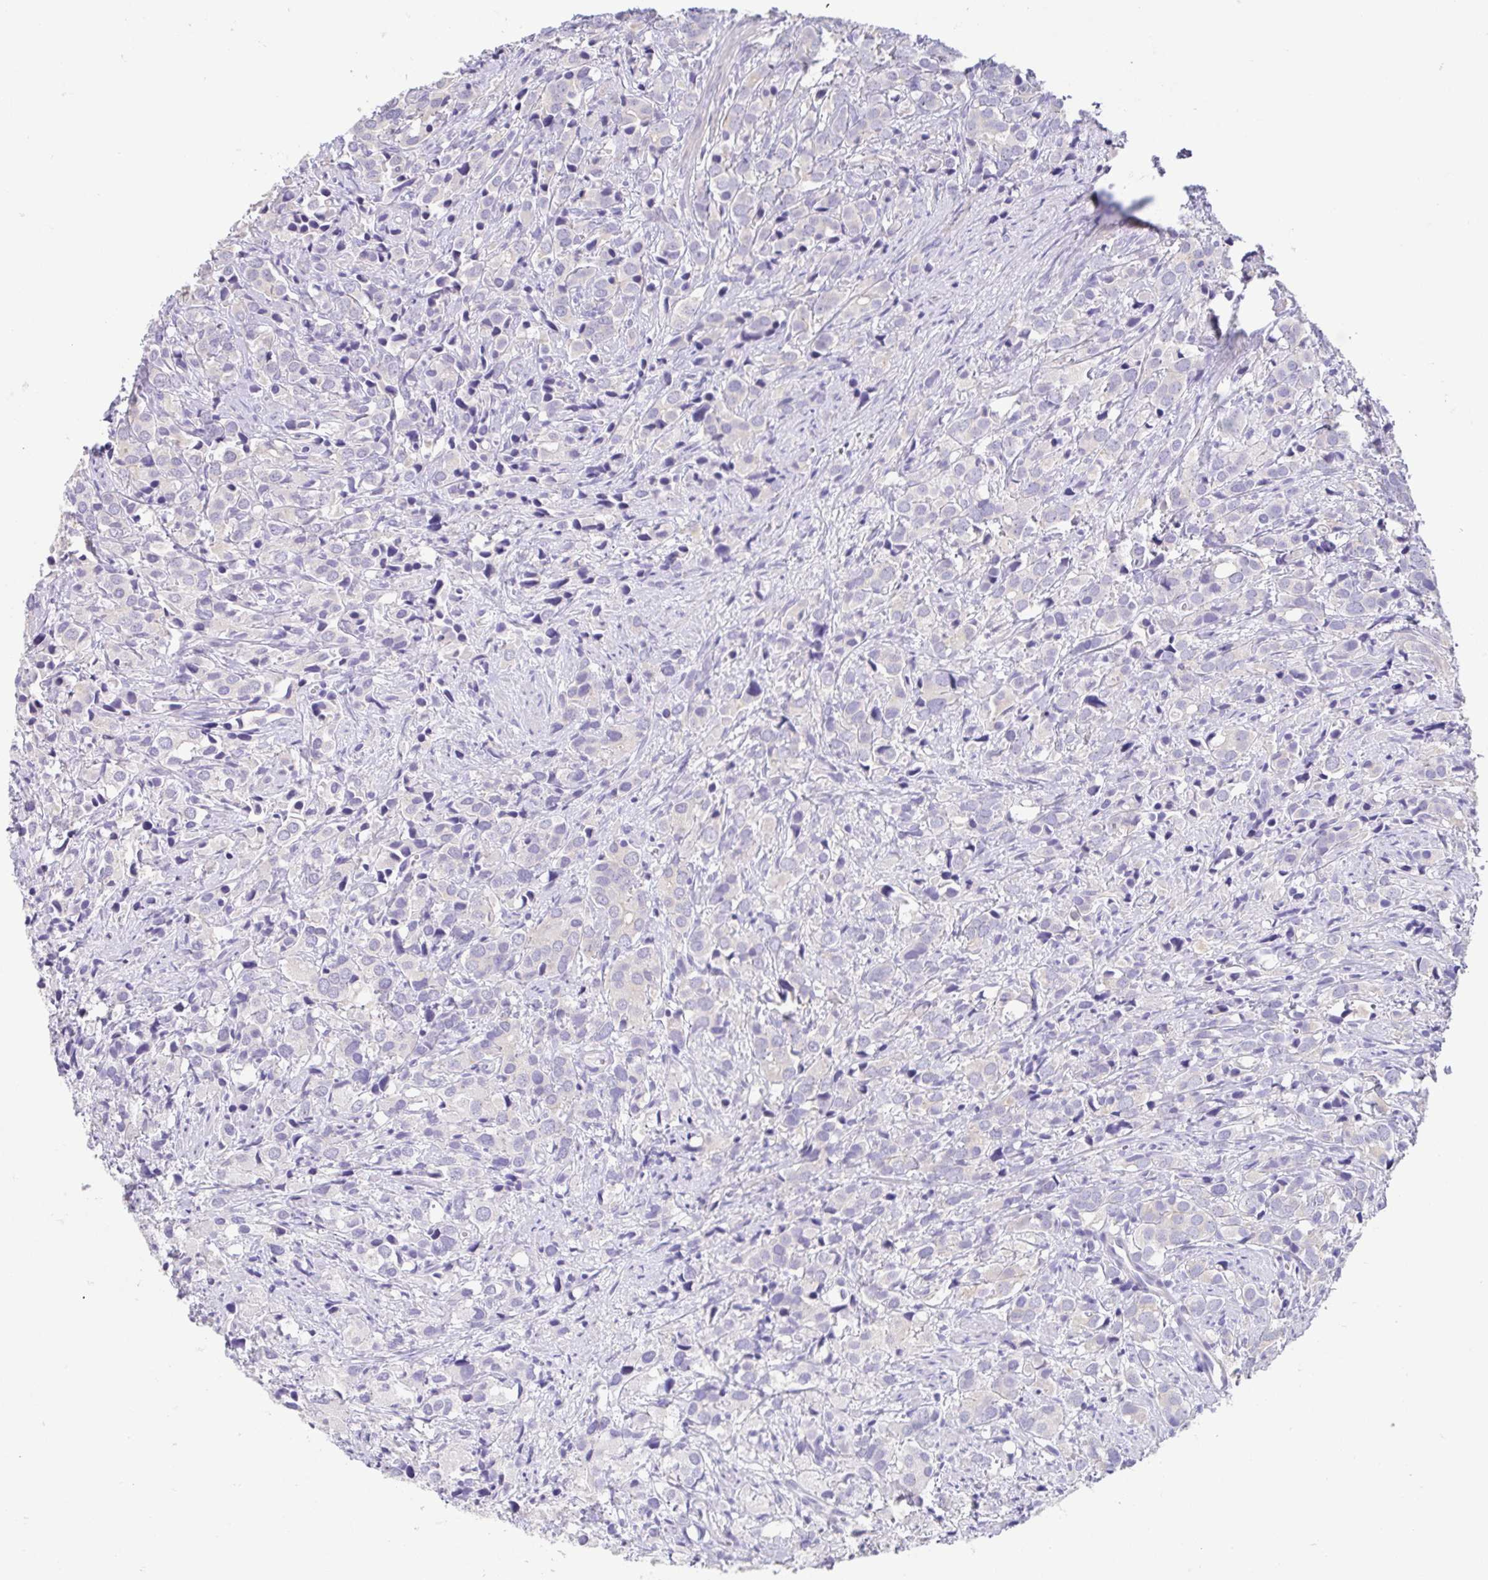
{"staining": {"intensity": "negative", "quantity": "none", "location": "none"}, "tissue": "prostate cancer", "cell_type": "Tumor cells", "image_type": "cancer", "snomed": [{"axis": "morphology", "description": "Adenocarcinoma, High grade"}, {"axis": "topography", "description": "Prostate"}], "caption": "There is no significant expression in tumor cells of prostate cancer.", "gene": "FABP3", "patient": {"sex": "male", "age": 86}}